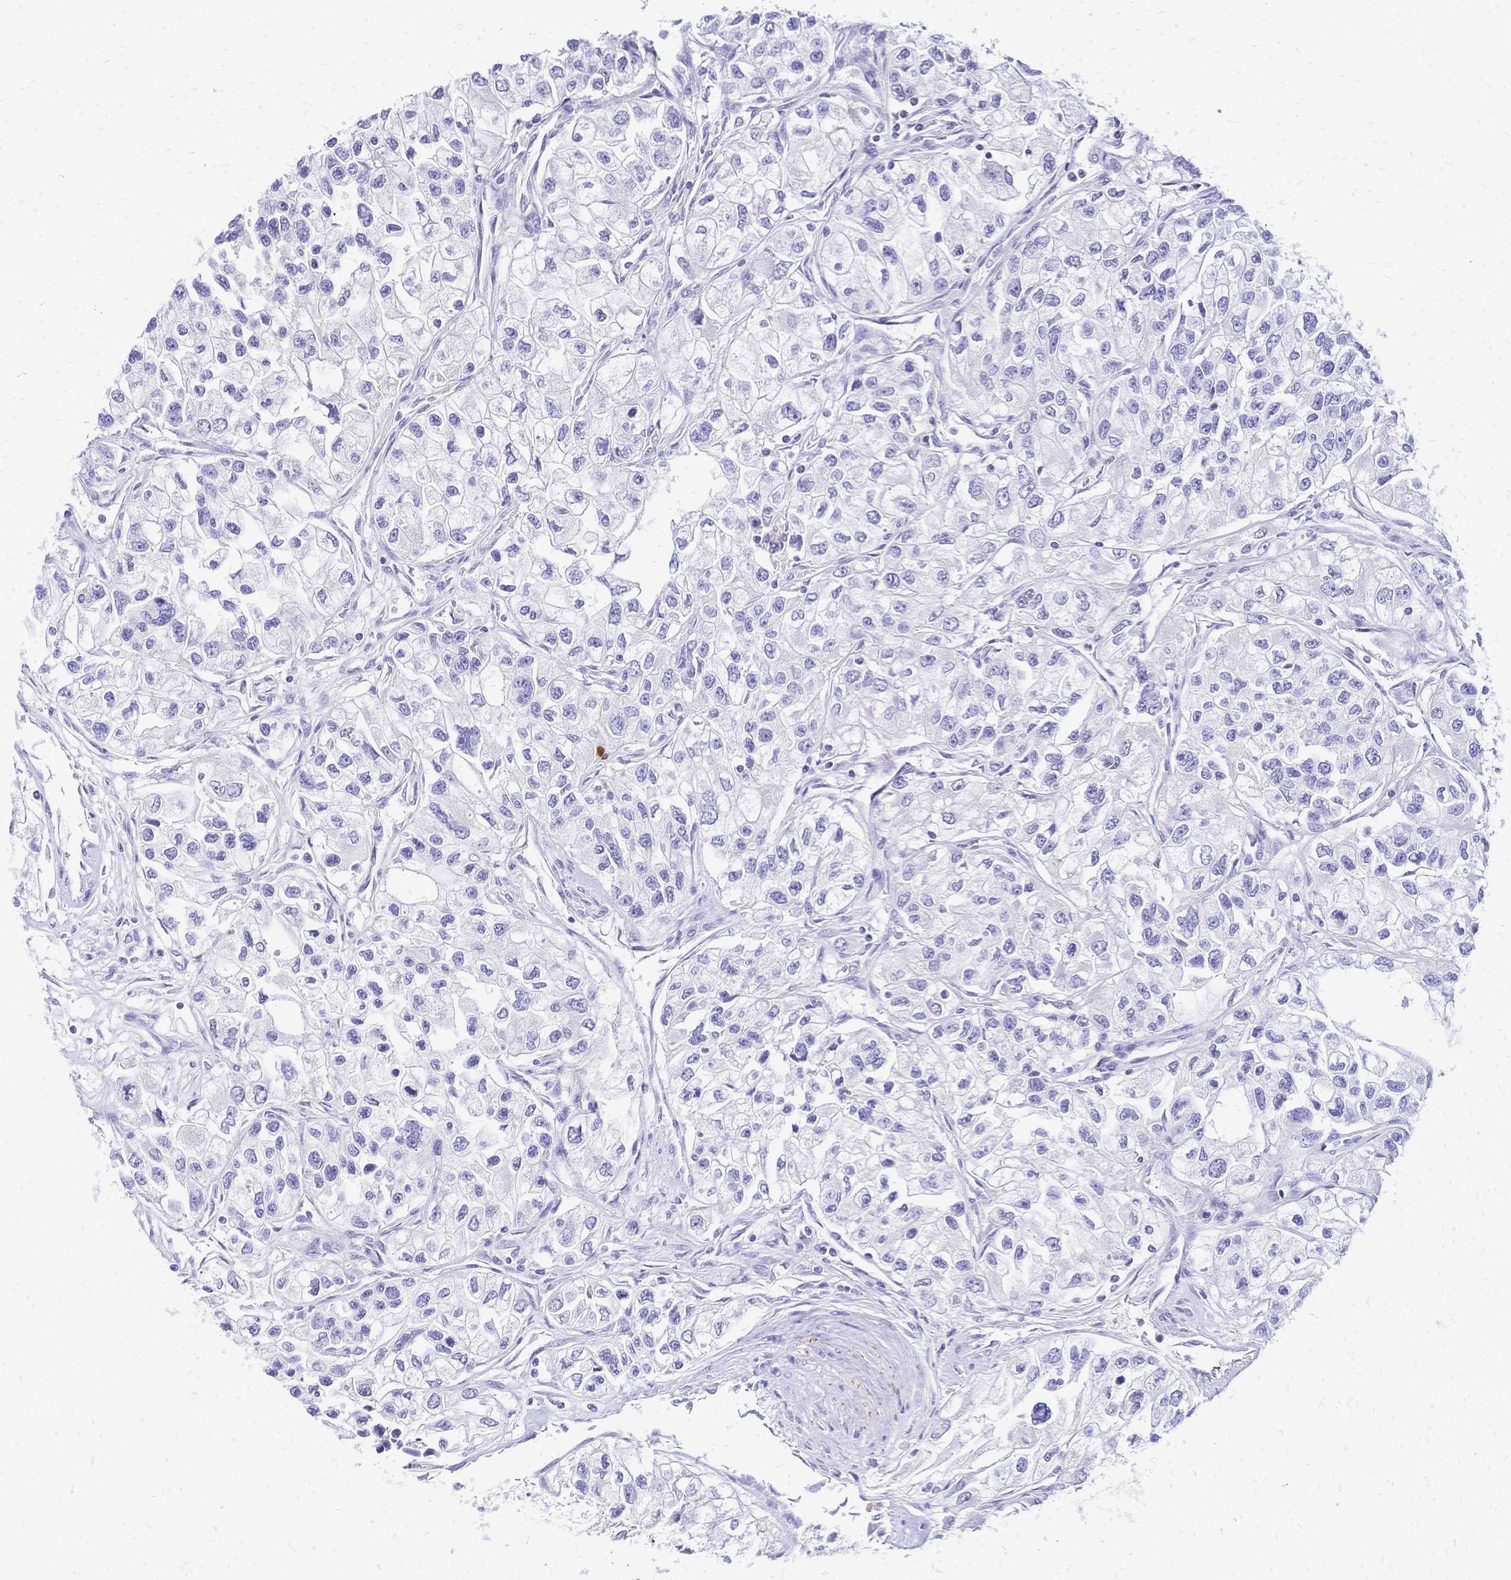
{"staining": {"intensity": "negative", "quantity": "none", "location": "none"}, "tissue": "renal cancer", "cell_type": "Tumor cells", "image_type": "cancer", "snomed": [{"axis": "morphology", "description": "Adenocarcinoma, NOS"}, {"axis": "topography", "description": "Kidney"}], "caption": "Immunohistochemical staining of human renal cancer reveals no significant staining in tumor cells.", "gene": "IL2RA", "patient": {"sex": "female", "age": 59}}